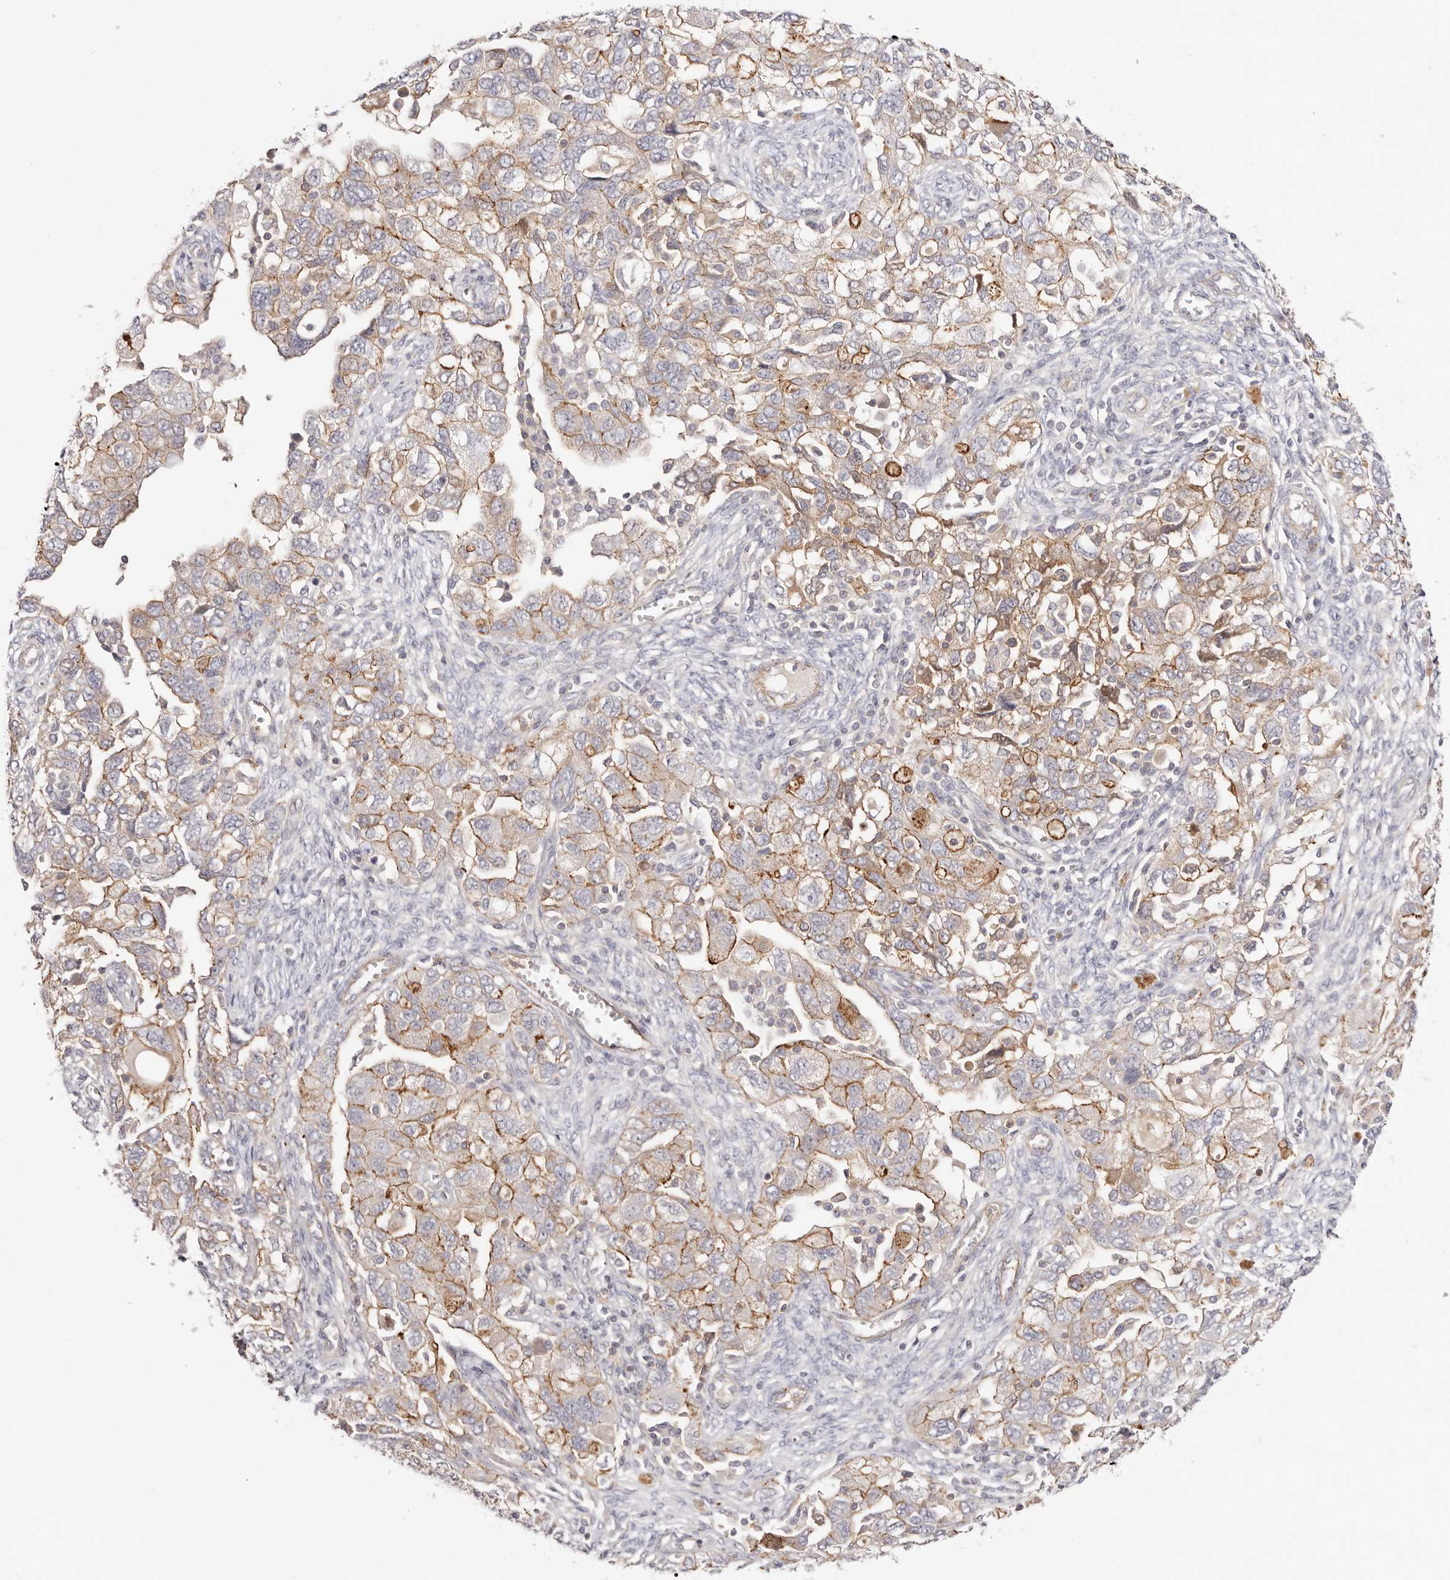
{"staining": {"intensity": "moderate", "quantity": ">75%", "location": "cytoplasmic/membranous"}, "tissue": "ovarian cancer", "cell_type": "Tumor cells", "image_type": "cancer", "snomed": [{"axis": "morphology", "description": "Carcinoma, NOS"}, {"axis": "morphology", "description": "Cystadenocarcinoma, serous, NOS"}, {"axis": "topography", "description": "Ovary"}], "caption": "Immunohistochemical staining of ovarian cancer demonstrates moderate cytoplasmic/membranous protein expression in about >75% of tumor cells.", "gene": "SLC35B2", "patient": {"sex": "female", "age": 69}}